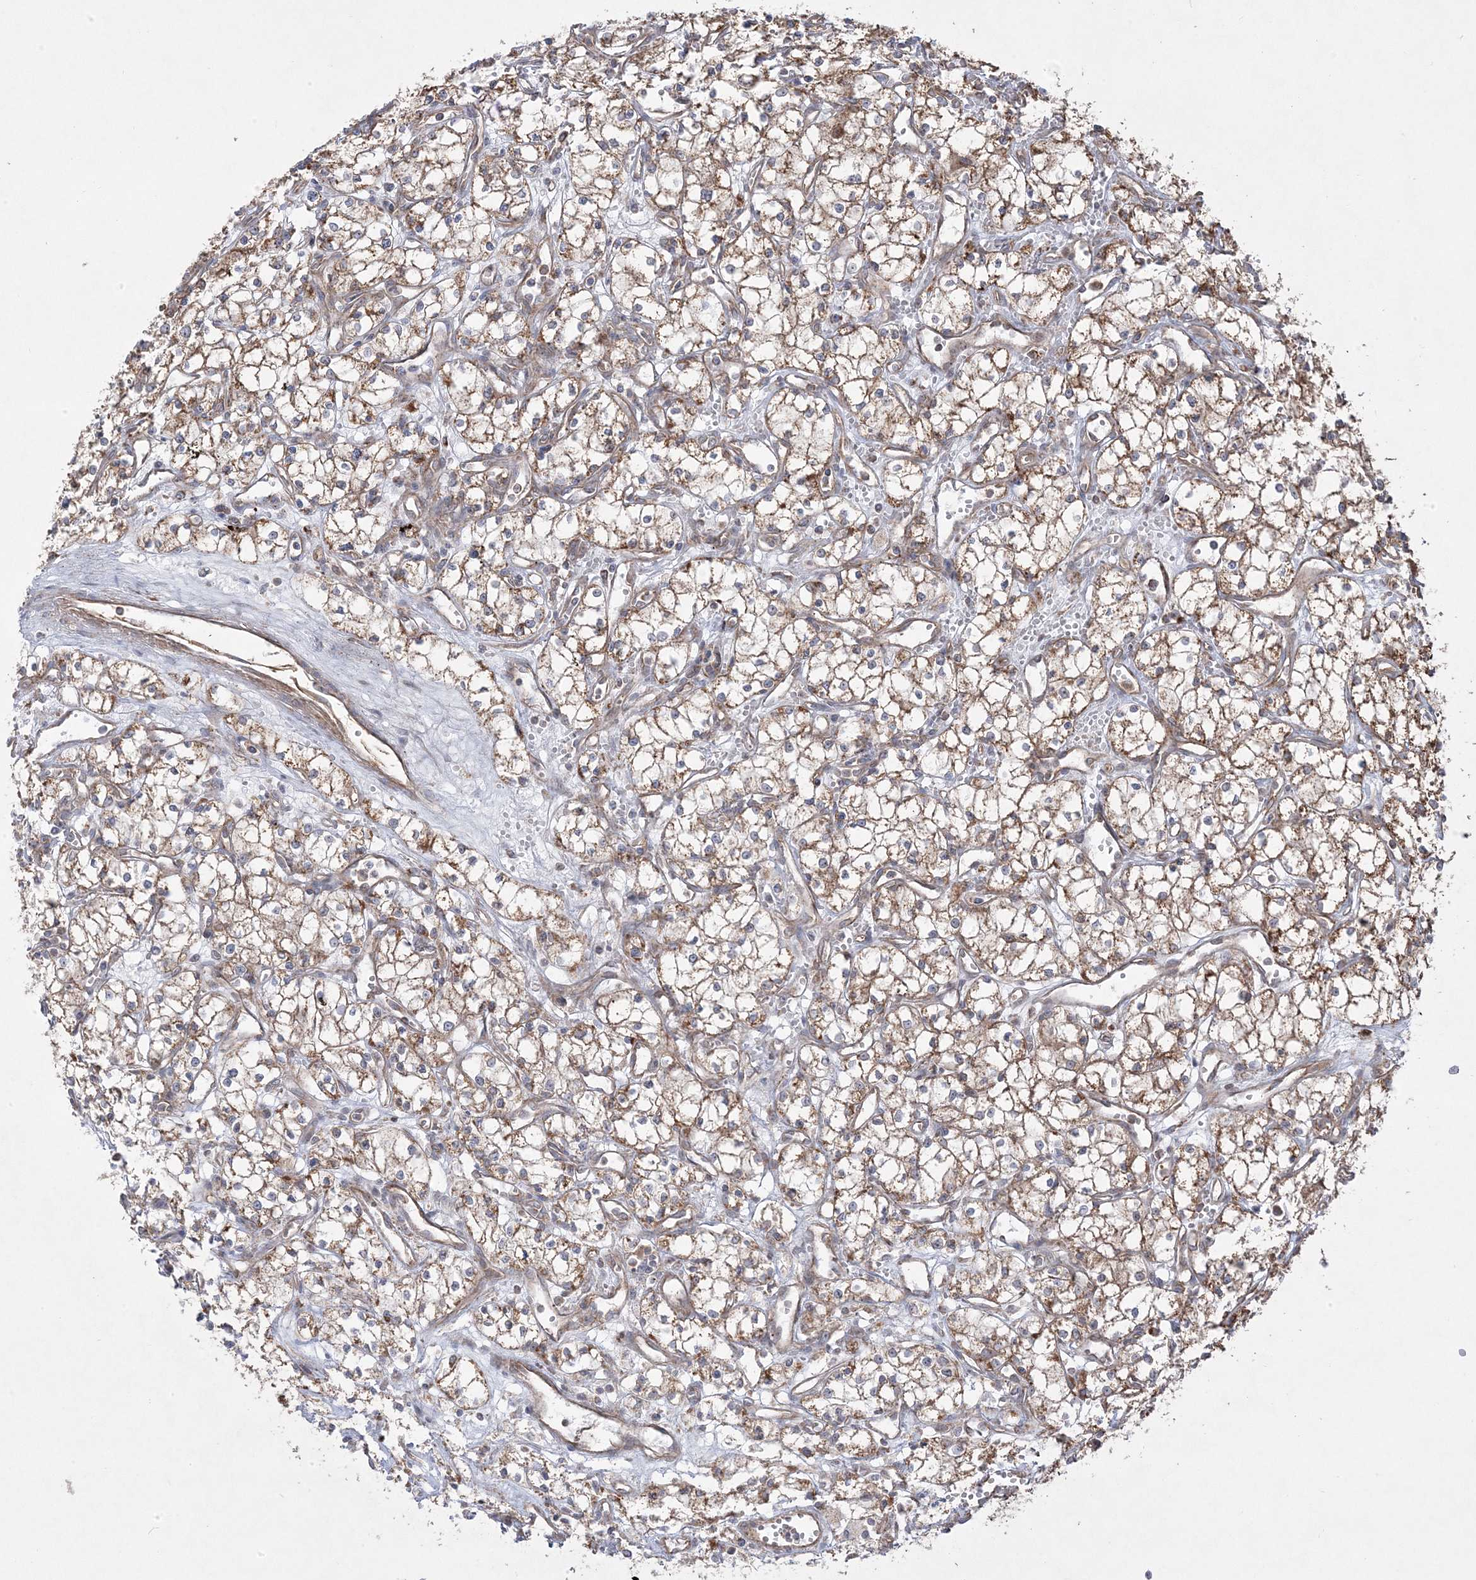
{"staining": {"intensity": "moderate", "quantity": ">75%", "location": "cytoplasmic/membranous"}, "tissue": "renal cancer", "cell_type": "Tumor cells", "image_type": "cancer", "snomed": [{"axis": "morphology", "description": "Adenocarcinoma, NOS"}, {"axis": "topography", "description": "Kidney"}], "caption": "Brown immunohistochemical staining in renal cancer displays moderate cytoplasmic/membranous positivity in approximately >75% of tumor cells. Nuclei are stained in blue.", "gene": "CLUAP1", "patient": {"sex": "male", "age": 59}}